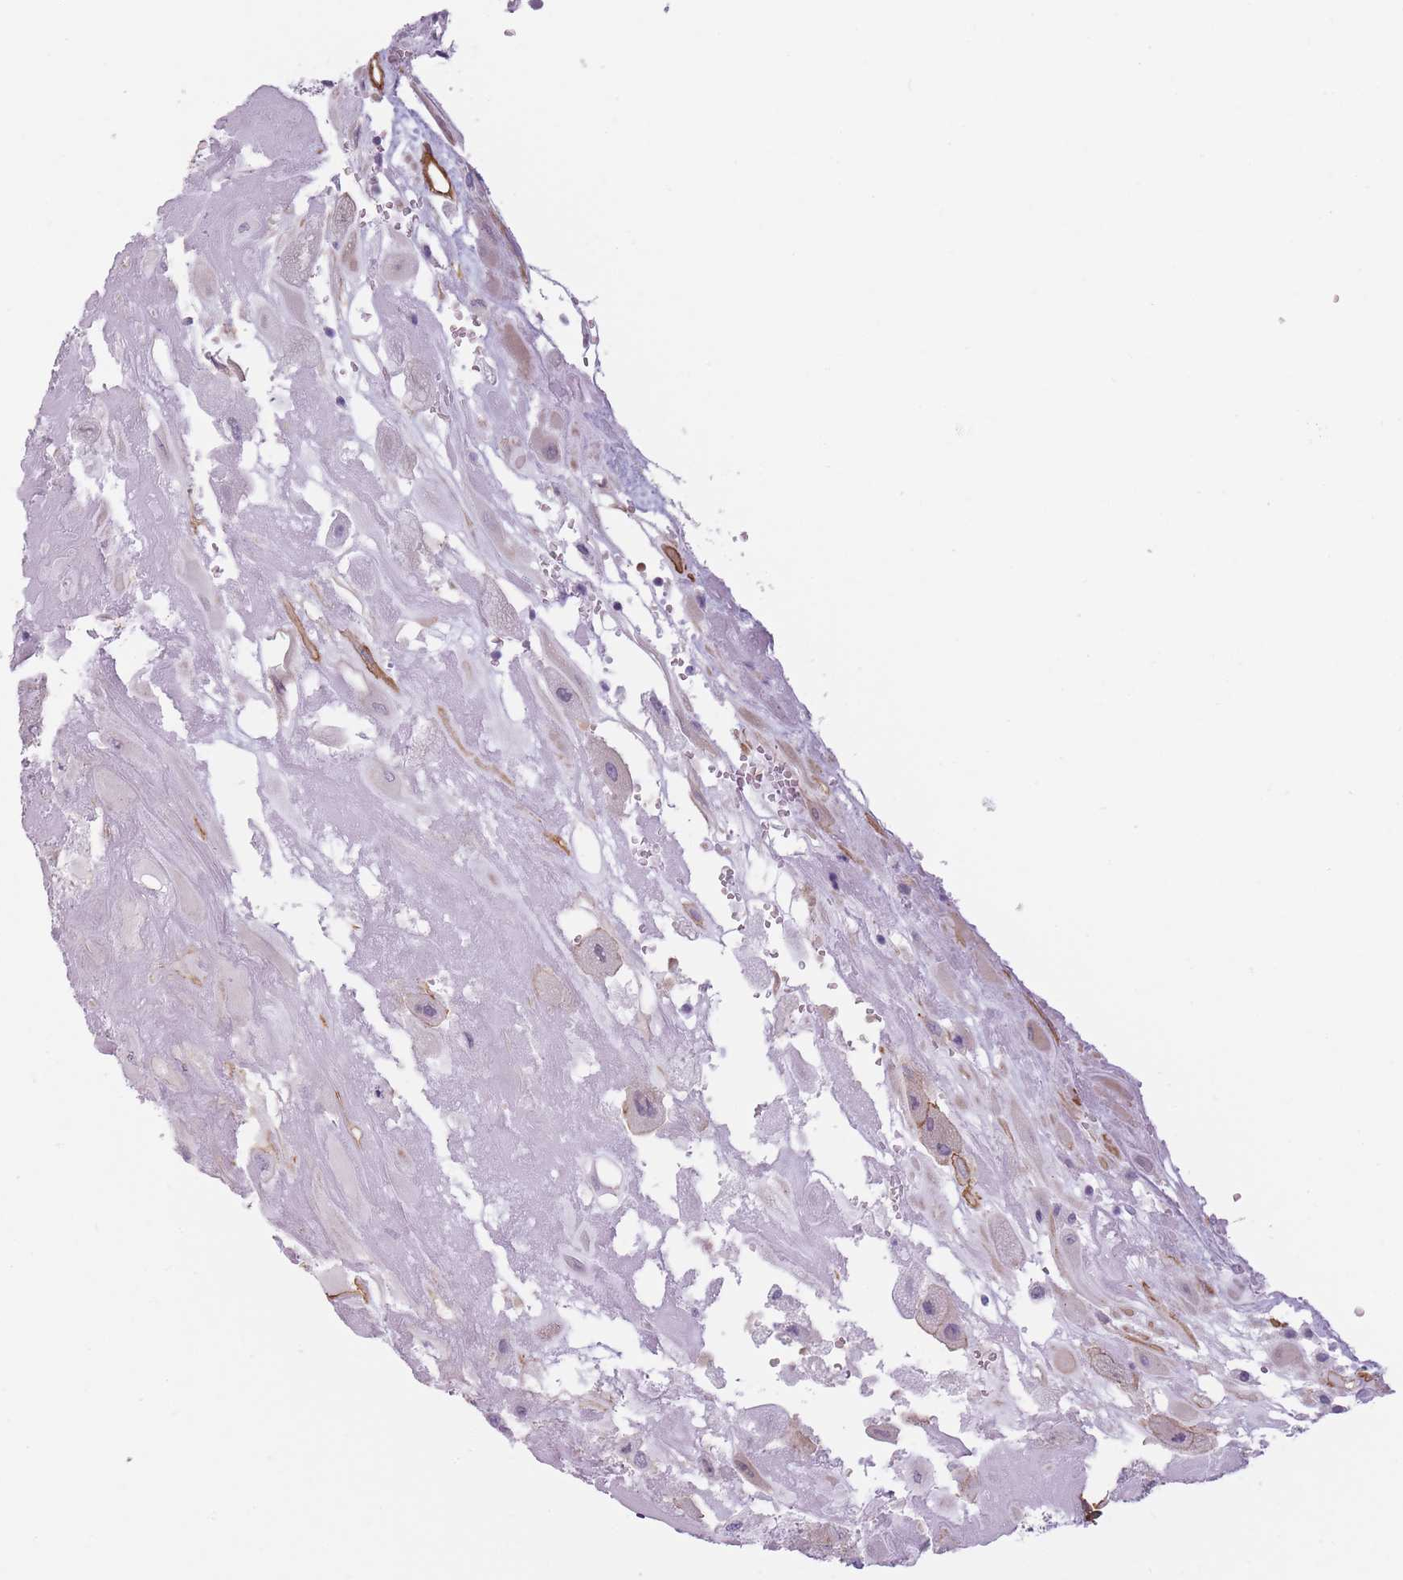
{"staining": {"intensity": "negative", "quantity": "none", "location": "none"}, "tissue": "placenta", "cell_type": "Decidual cells", "image_type": "normal", "snomed": [{"axis": "morphology", "description": "Normal tissue, NOS"}, {"axis": "topography", "description": "Placenta"}], "caption": "DAB (3,3'-diaminobenzidine) immunohistochemical staining of benign human placenta demonstrates no significant expression in decidual cells.", "gene": "OR6B2", "patient": {"sex": "female", "age": 32}}